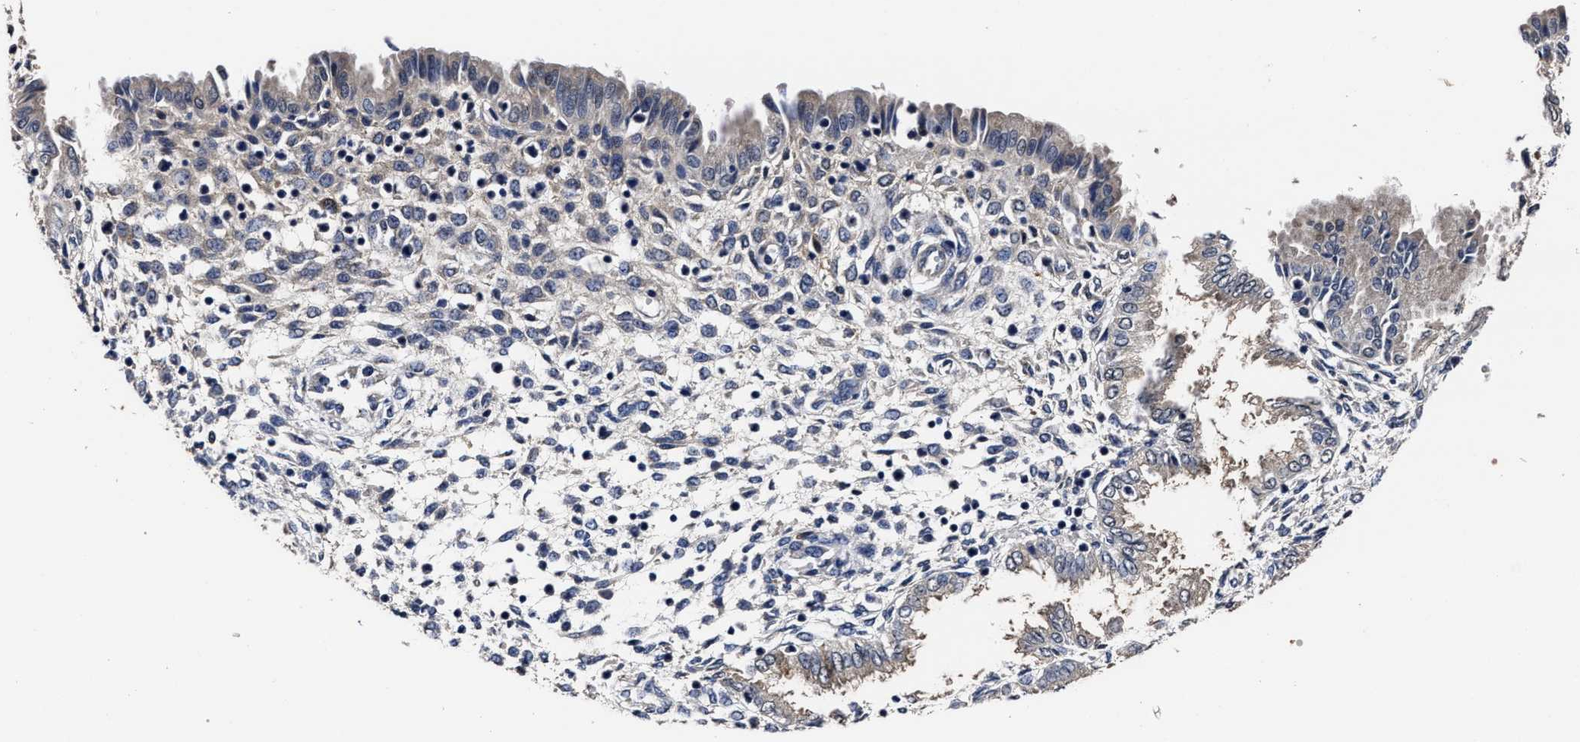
{"staining": {"intensity": "negative", "quantity": "none", "location": "none"}, "tissue": "endometrium", "cell_type": "Cells in endometrial stroma", "image_type": "normal", "snomed": [{"axis": "morphology", "description": "Normal tissue, NOS"}, {"axis": "topography", "description": "Endometrium"}], "caption": "IHC histopathology image of unremarkable endometrium: human endometrium stained with DAB (3,3'-diaminobenzidine) shows no significant protein positivity in cells in endometrial stroma. Nuclei are stained in blue.", "gene": "SOCS5", "patient": {"sex": "female", "age": 33}}